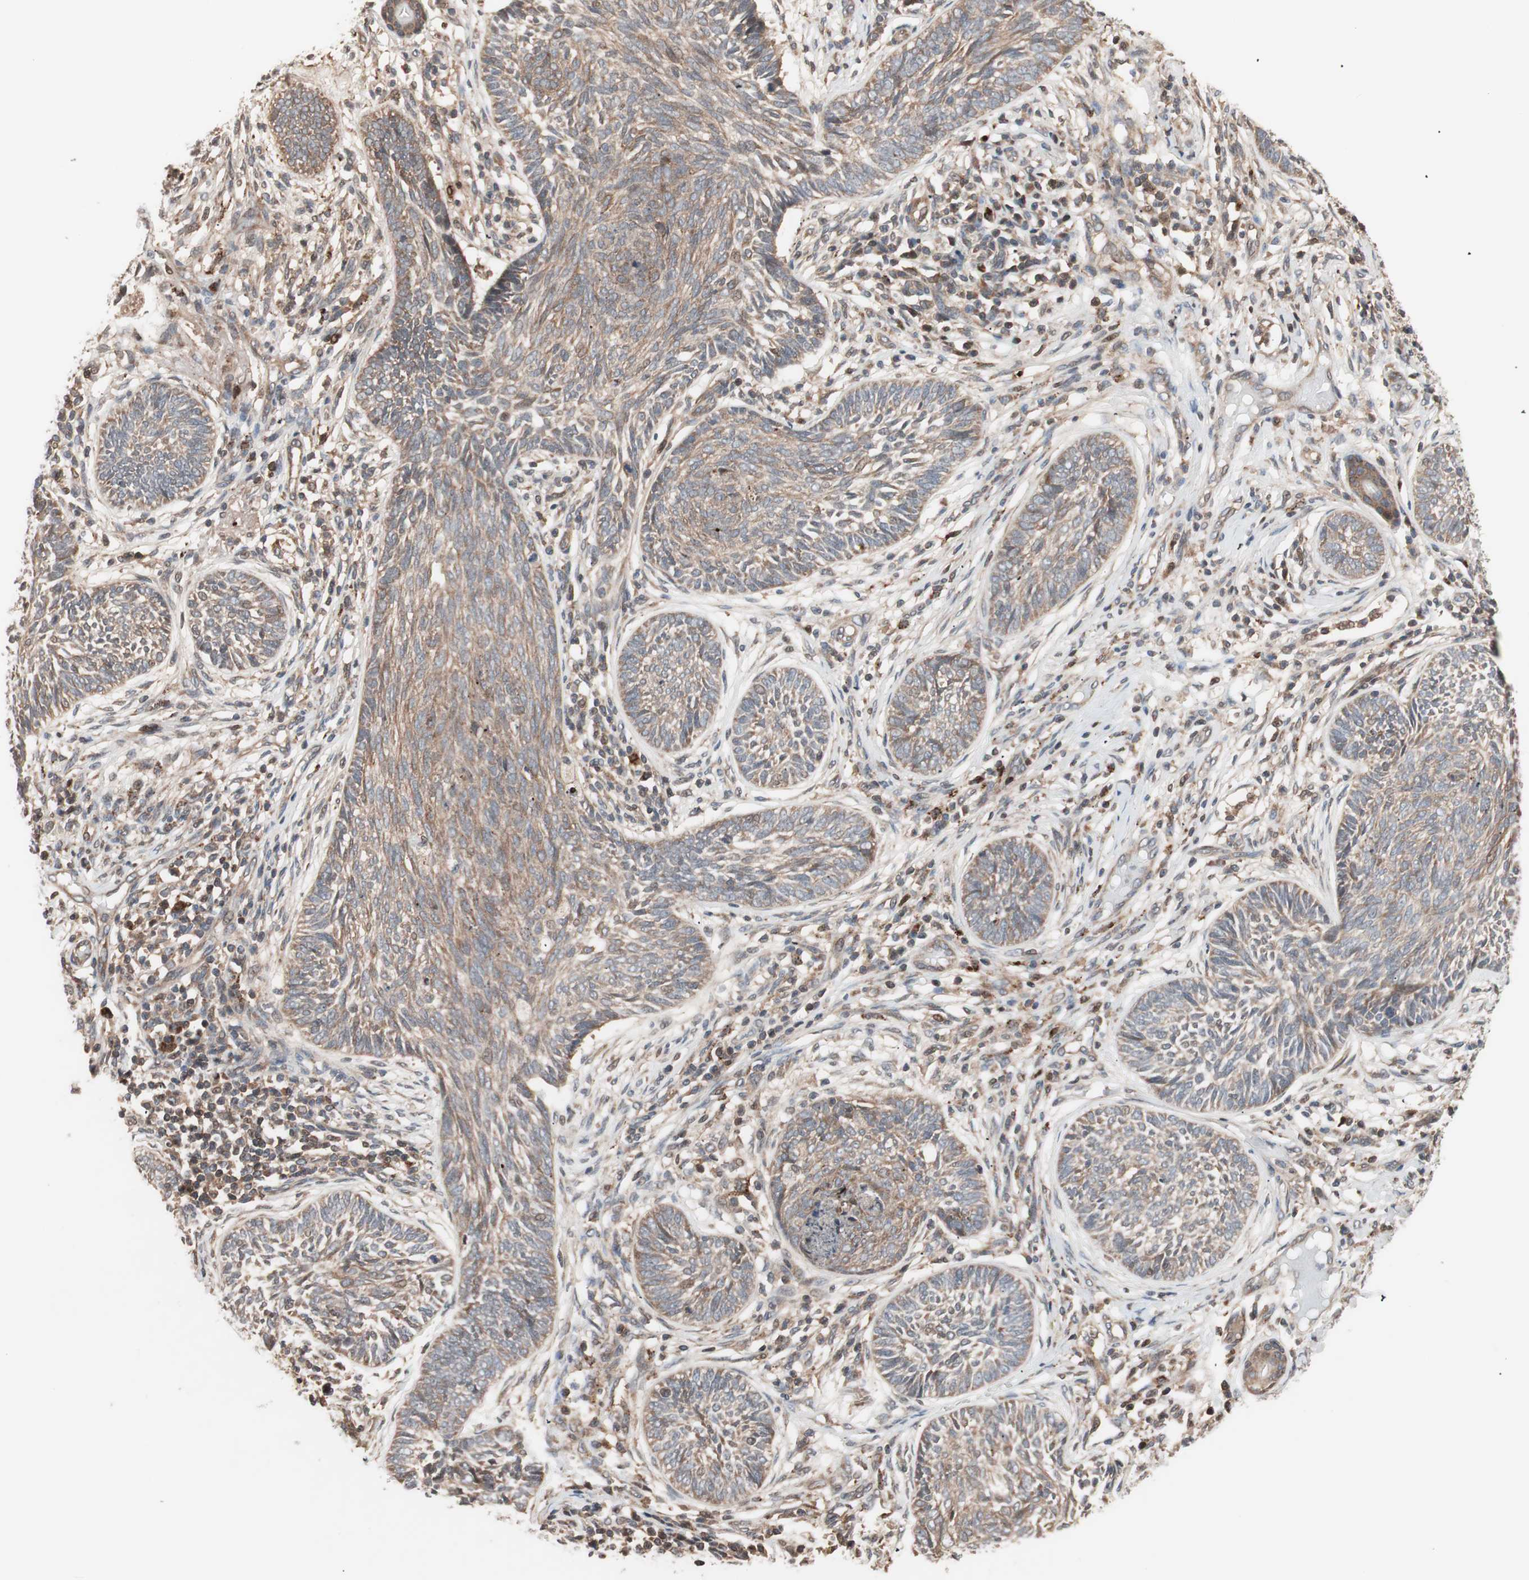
{"staining": {"intensity": "moderate", "quantity": ">75%", "location": "cytoplasmic/membranous"}, "tissue": "skin cancer", "cell_type": "Tumor cells", "image_type": "cancer", "snomed": [{"axis": "morphology", "description": "Papilloma, NOS"}, {"axis": "morphology", "description": "Basal cell carcinoma"}, {"axis": "topography", "description": "Skin"}], "caption": "The image reveals a brown stain indicating the presence of a protein in the cytoplasmic/membranous of tumor cells in papilloma (skin).", "gene": "NF2", "patient": {"sex": "male", "age": 87}}